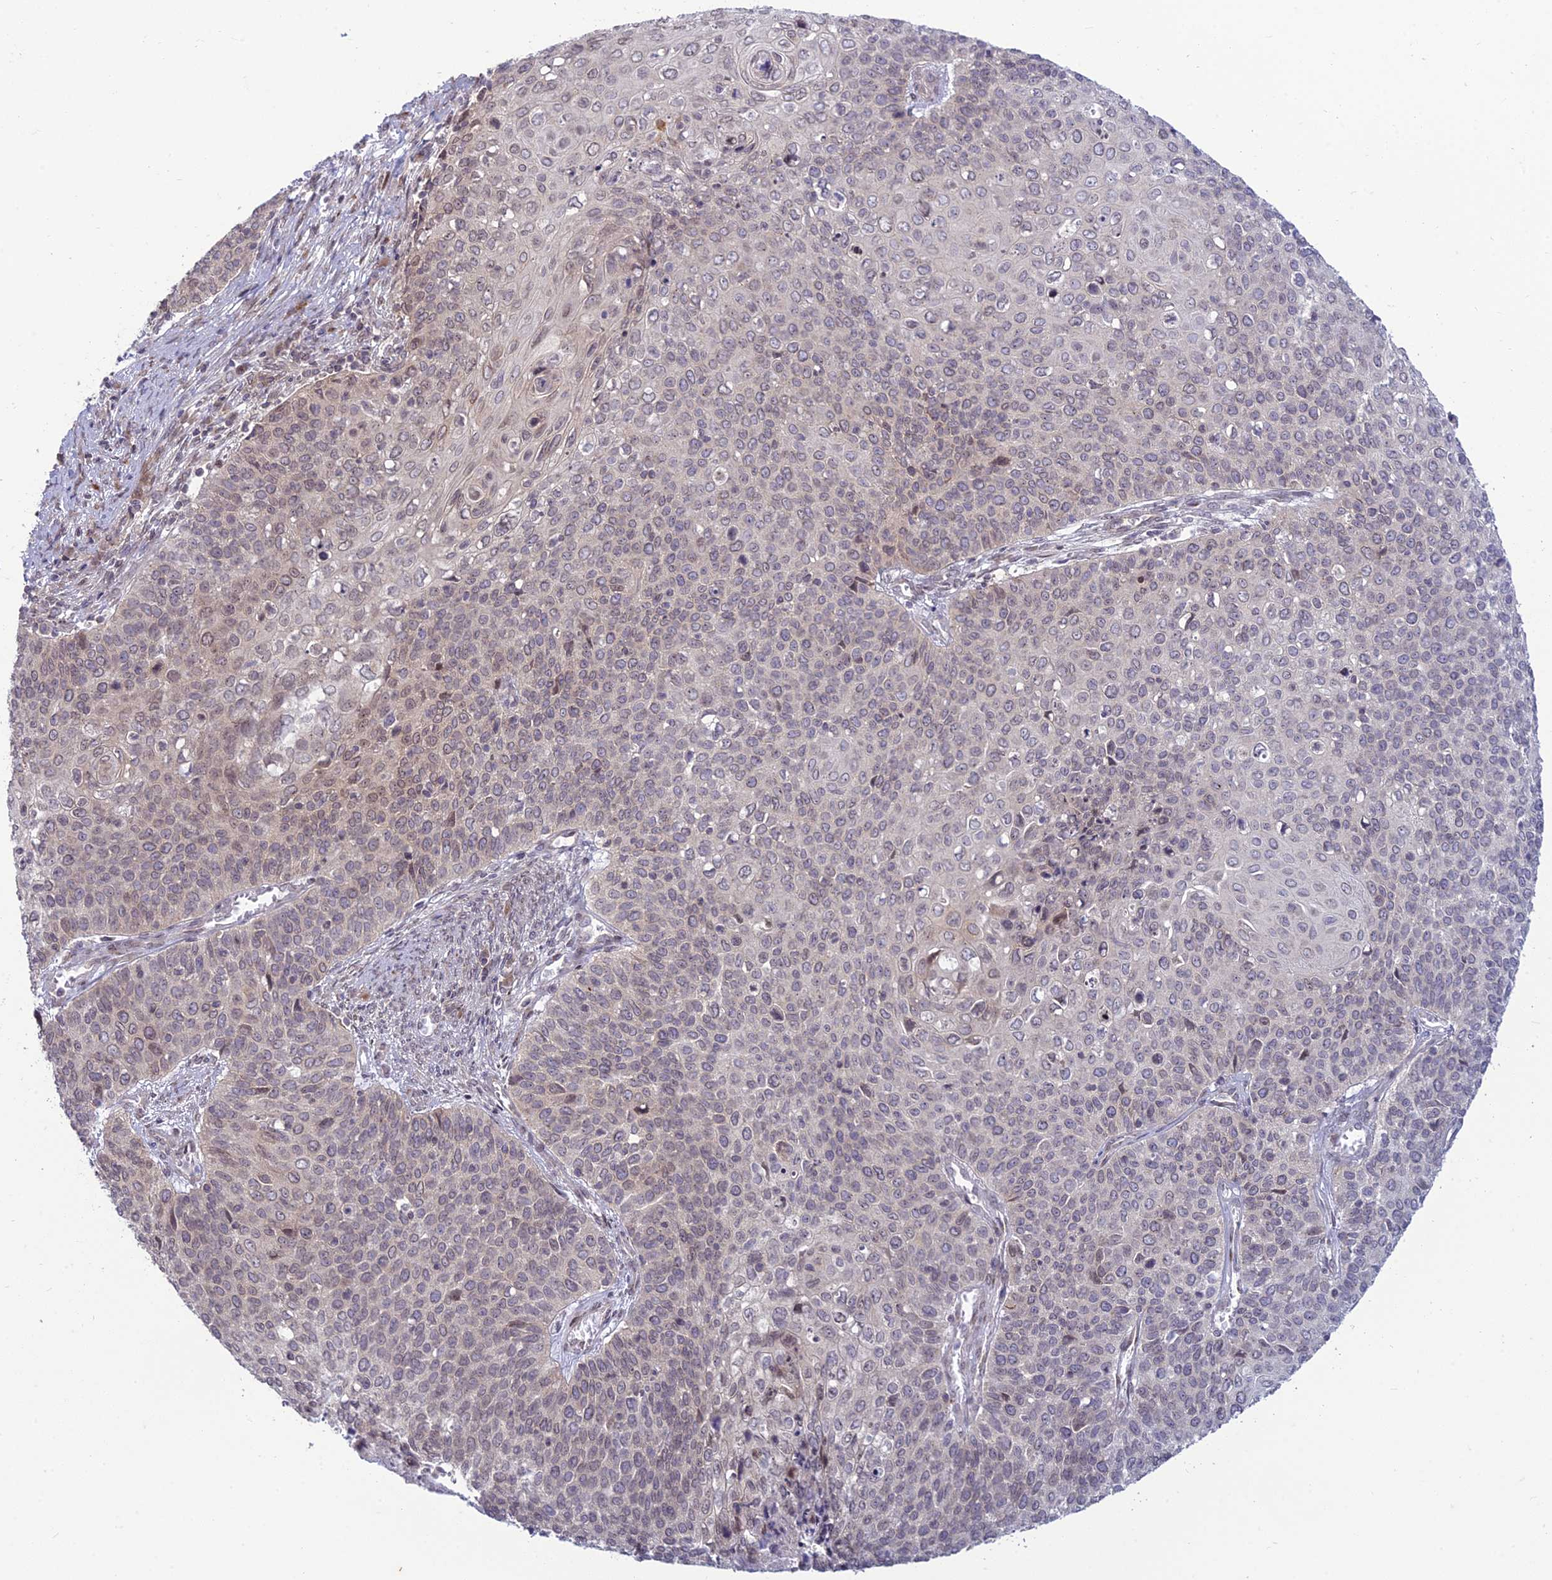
{"staining": {"intensity": "weak", "quantity": "25%-75%", "location": "cytoplasmic/membranous,nuclear"}, "tissue": "cervical cancer", "cell_type": "Tumor cells", "image_type": "cancer", "snomed": [{"axis": "morphology", "description": "Squamous cell carcinoma, NOS"}, {"axis": "topography", "description": "Cervix"}], "caption": "This is a photomicrograph of IHC staining of cervical squamous cell carcinoma, which shows weak positivity in the cytoplasmic/membranous and nuclear of tumor cells.", "gene": "DTX2", "patient": {"sex": "female", "age": 39}}